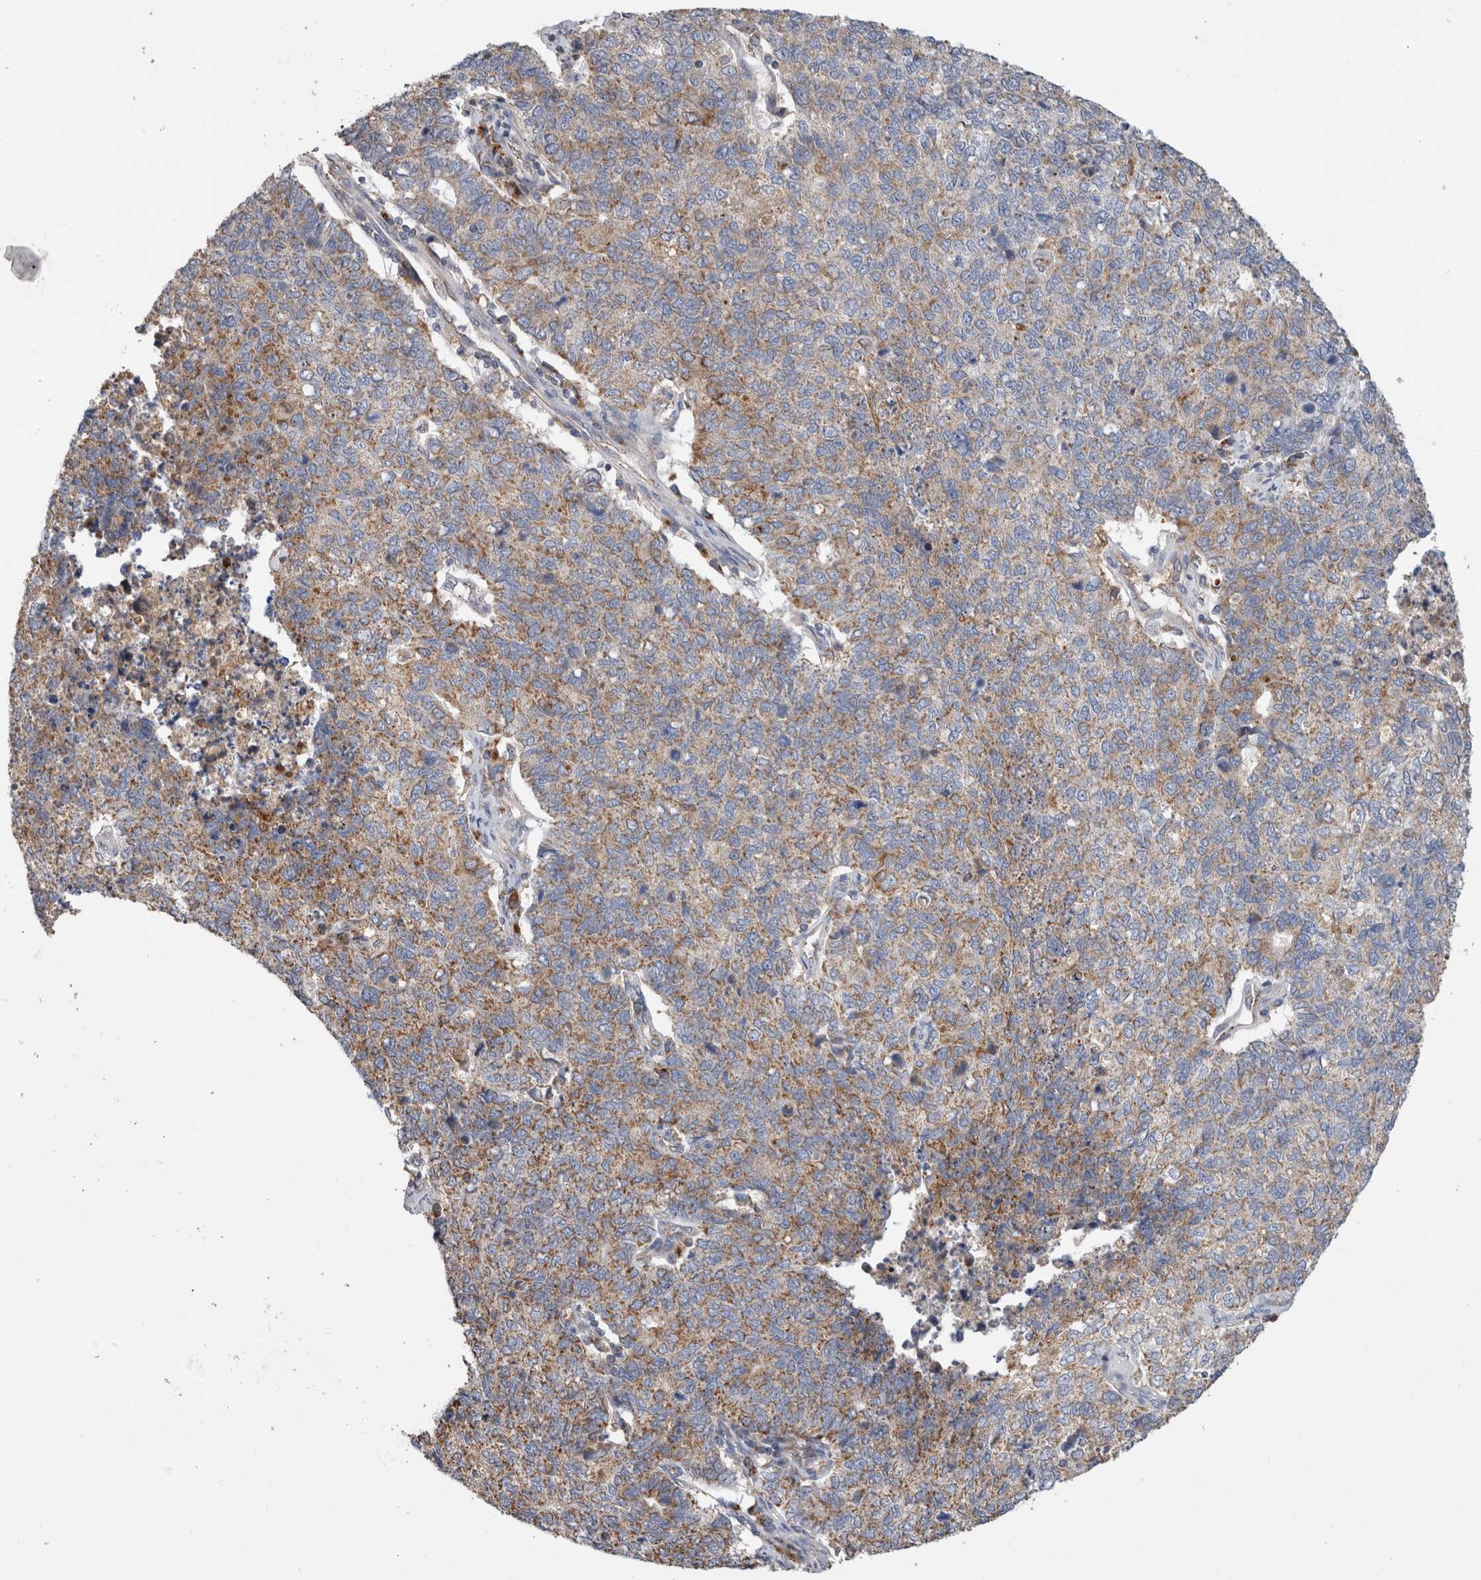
{"staining": {"intensity": "weak", "quantity": "25%-75%", "location": "cytoplasmic/membranous"}, "tissue": "cervical cancer", "cell_type": "Tumor cells", "image_type": "cancer", "snomed": [{"axis": "morphology", "description": "Squamous cell carcinoma, NOS"}, {"axis": "topography", "description": "Cervix"}], "caption": "Cervical squamous cell carcinoma stained with a protein marker demonstrates weak staining in tumor cells.", "gene": "IARS2", "patient": {"sex": "female", "age": 63}}